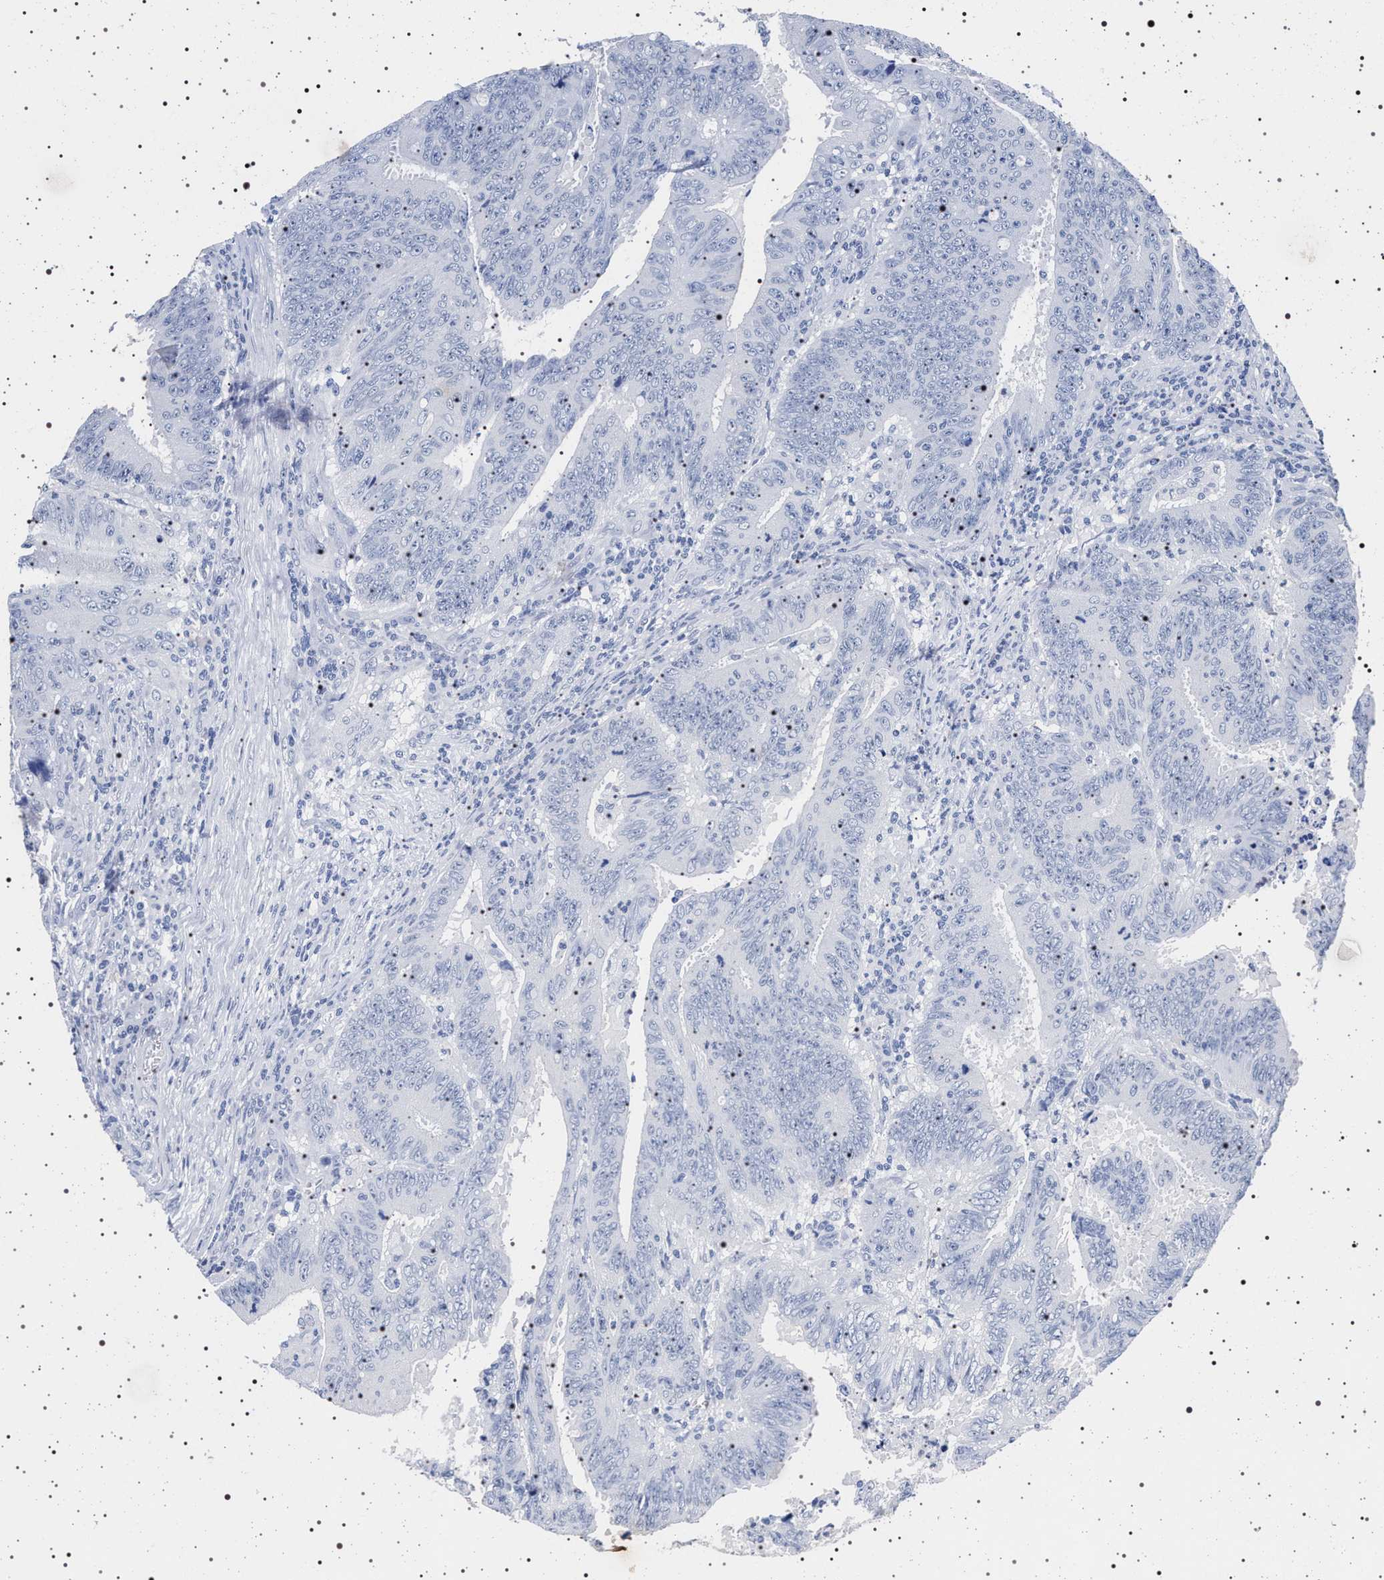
{"staining": {"intensity": "negative", "quantity": "none", "location": "none"}, "tissue": "colorectal cancer", "cell_type": "Tumor cells", "image_type": "cancer", "snomed": [{"axis": "morphology", "description": "Adenocarcinoma, NOS"}, {"axis": "topography", "description": "Colon"}], "caption": "DAB immunohistochemical staining of colorectal adenocarcinoma exhibits no significant positivity in tumor cells. (Immunohistochemistry, brightfield microscopy, high magnification).", "gene": "MAPK10", "patient": {"sex": "male", "age": 45}}